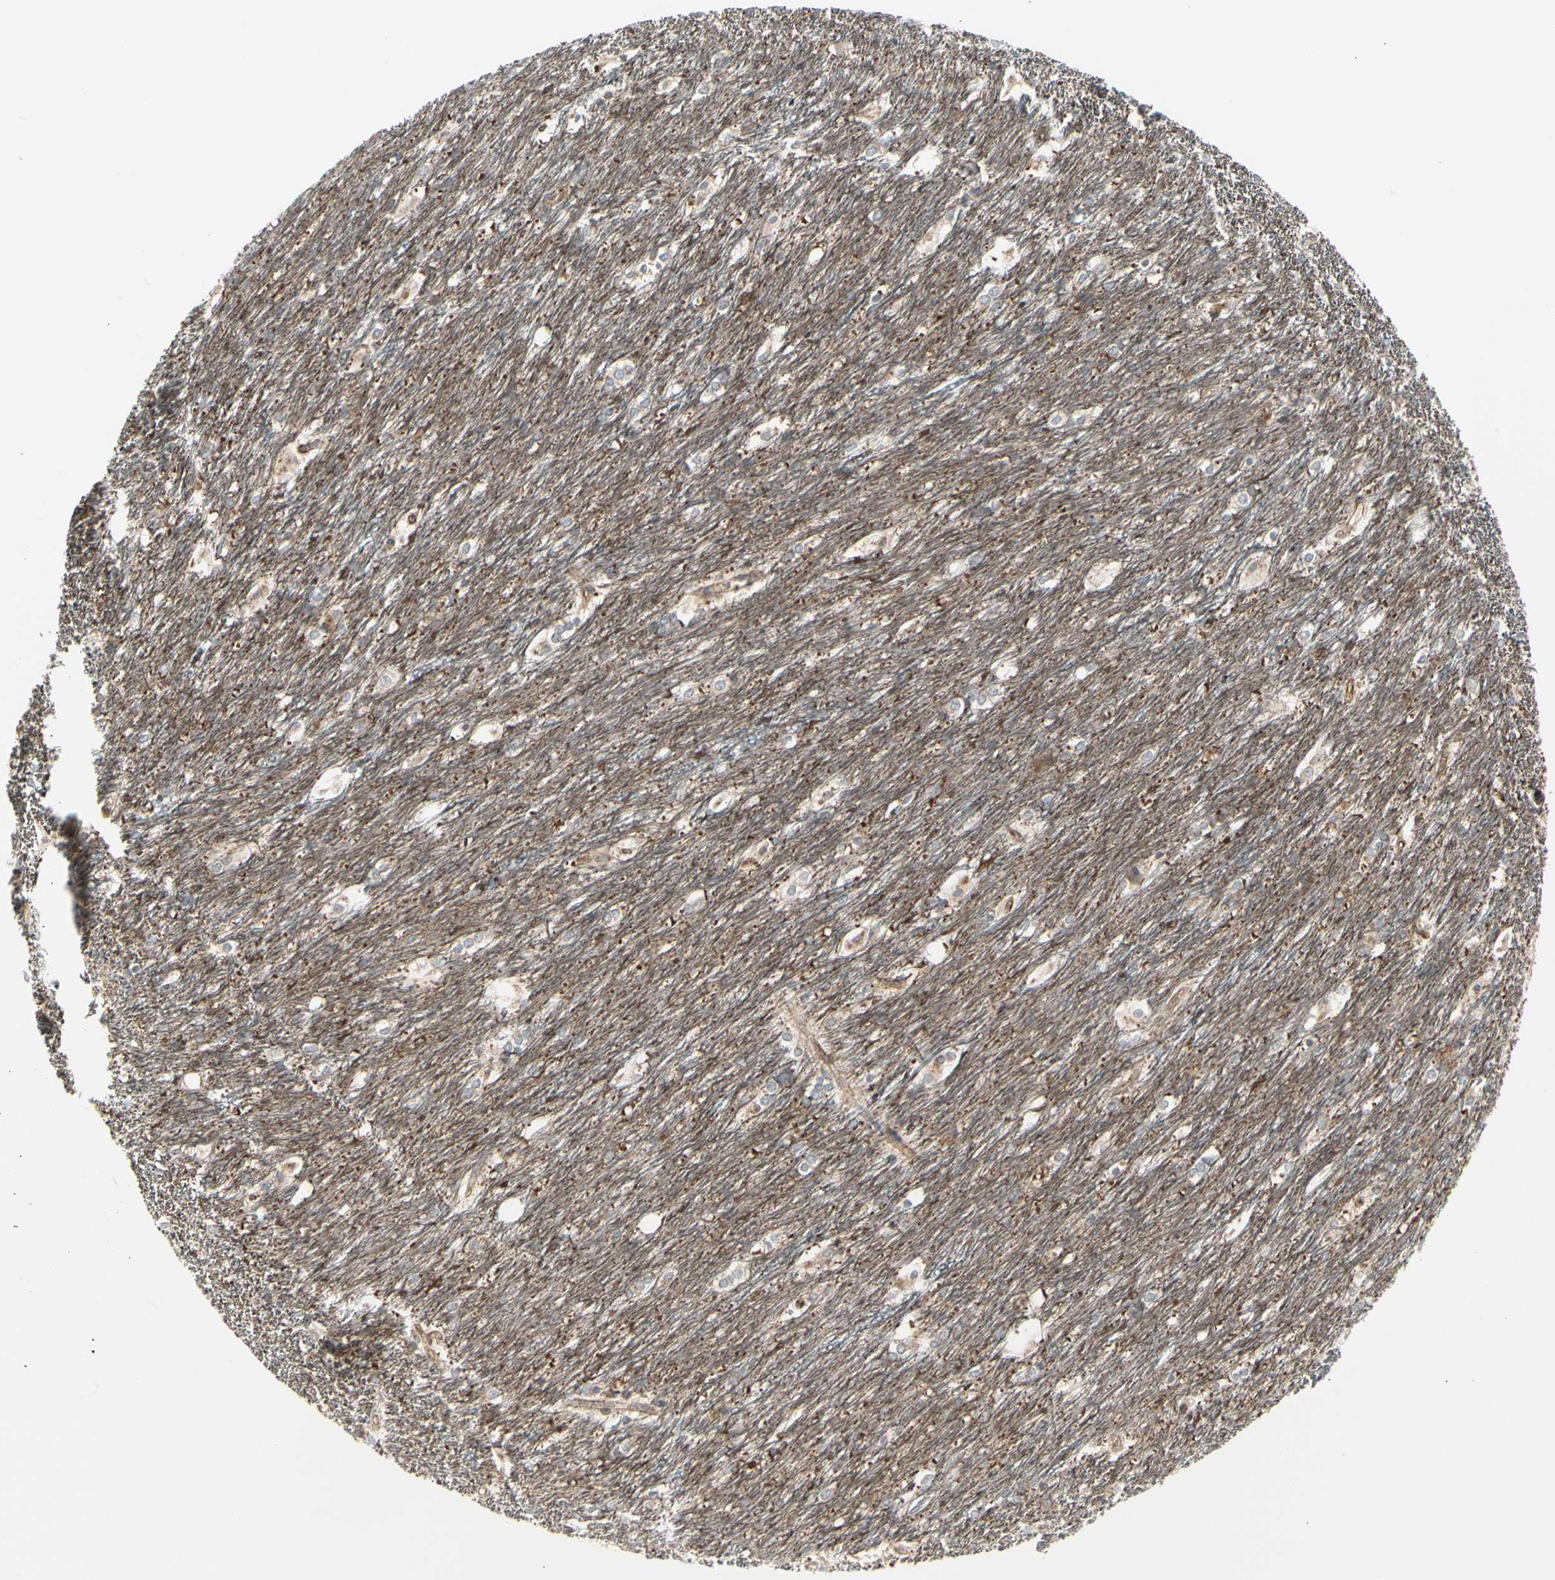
{"staining": {"intensity": "negative", "quantity": "none", "location": "none"}, "tissue": "caudate", "cell_type": "Glial cells", "image_type": "normal", "snomed": [{"axis": "morphology", "description": "Normal tissue, NOS"}, {"axis": "topography", "description": "Lateral ventricle wall"}], "caption": "DAB immunohistochemical staining of normal human caudate demonstrates no significant expression in glial cells.", "gene": "ATP6V1B2", "patient": {"sex": "female", "age": 19}}